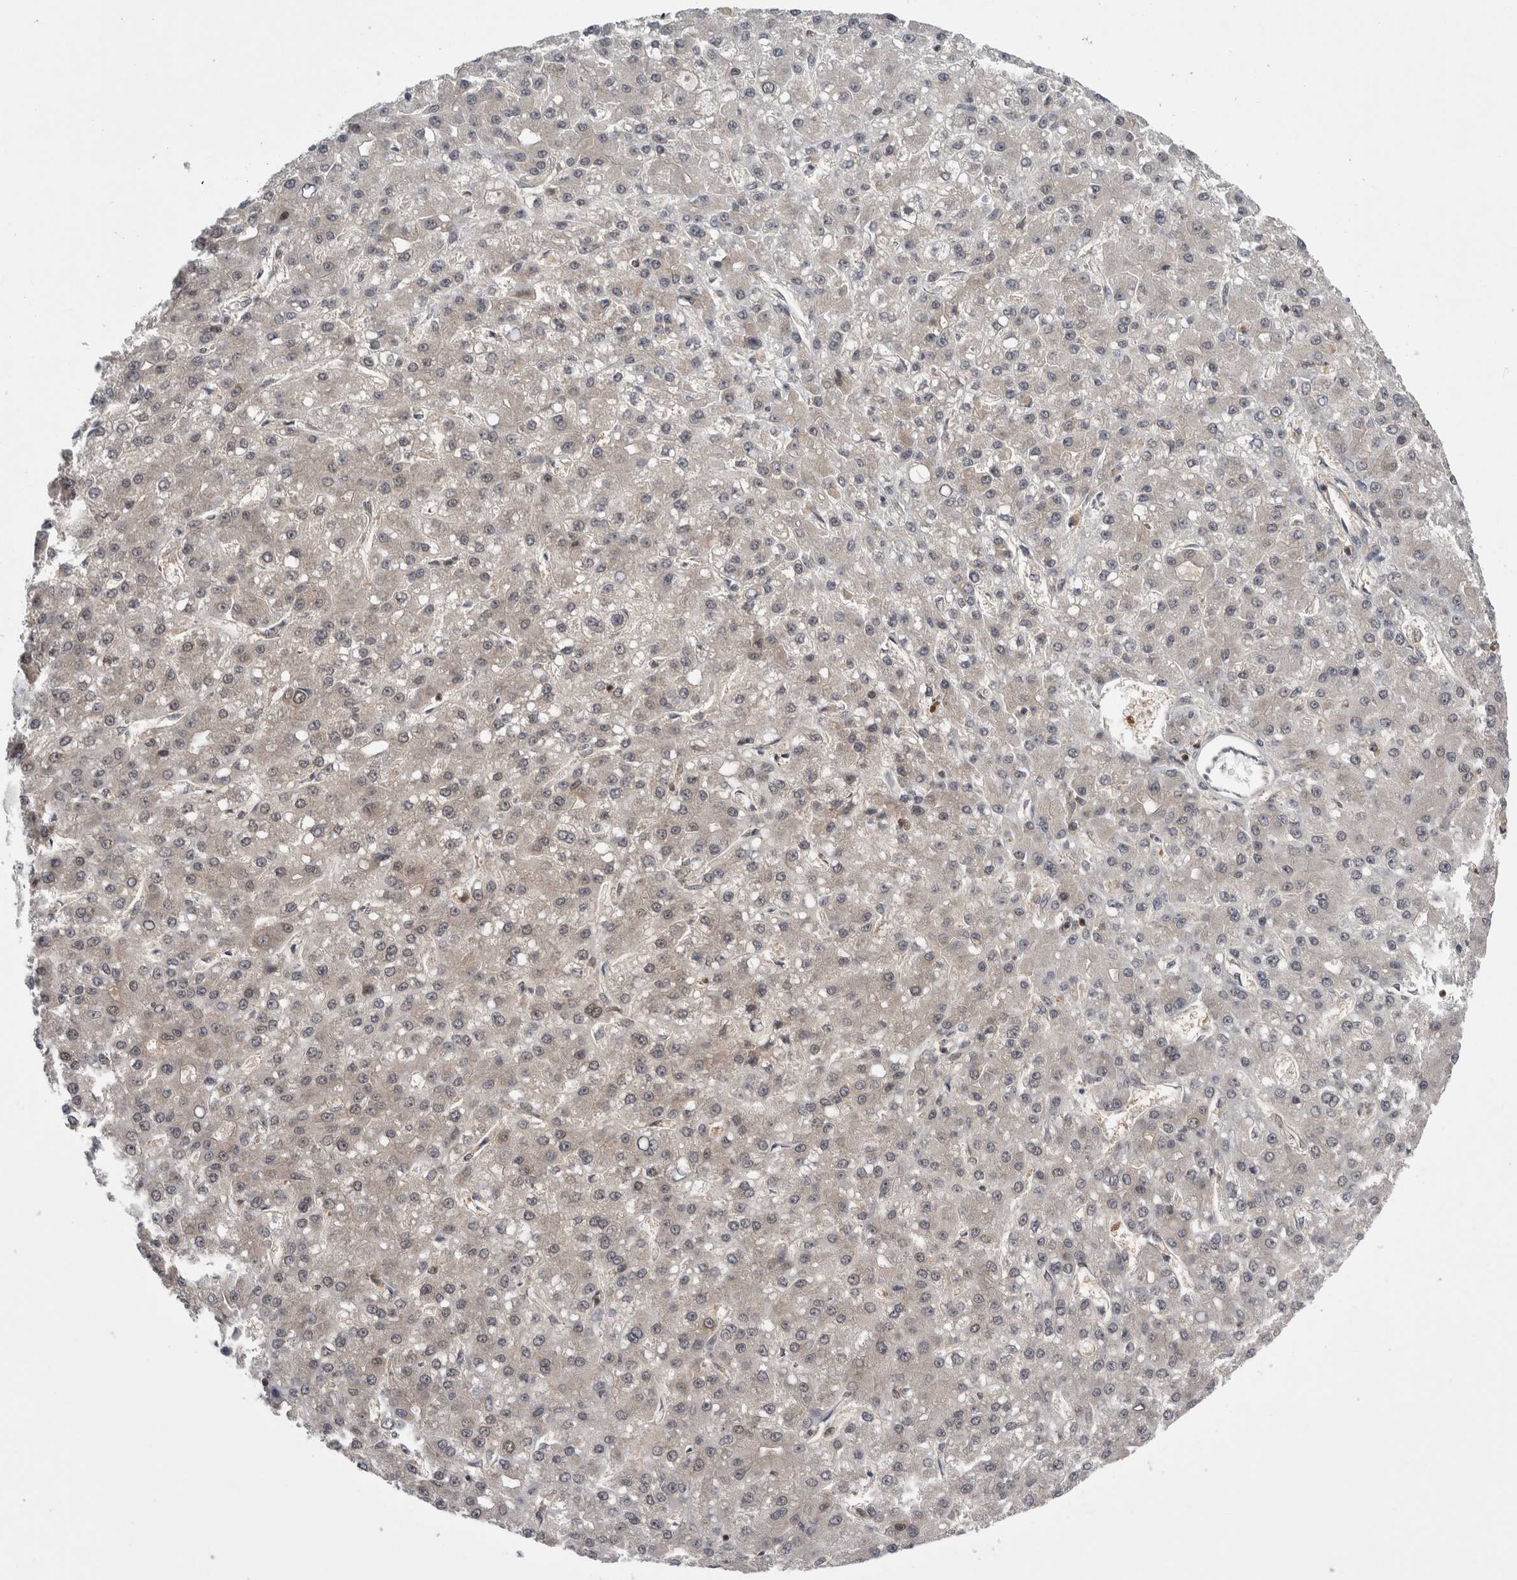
{"staining": {"intensity": "negative", "quantity": "none", "location": "none"}, "tissue": "liver cancer", "cell_type": "Tumor cells", "image_type": "cancer", "snomed": [{"axis": "morphology", "description": "Carcinoma, Hepatocellular, NOS"}, {"axis": "topography", "description": "Liver"}], "caption": "A high-resolution photomicrograph shows immunohistochemistry staining of hepatocellular carcinoma (liver), which reveals no significant positivity in tumor cells.", "gene": "CACYBP", "patient": {"sex": "male", "age": 67}}